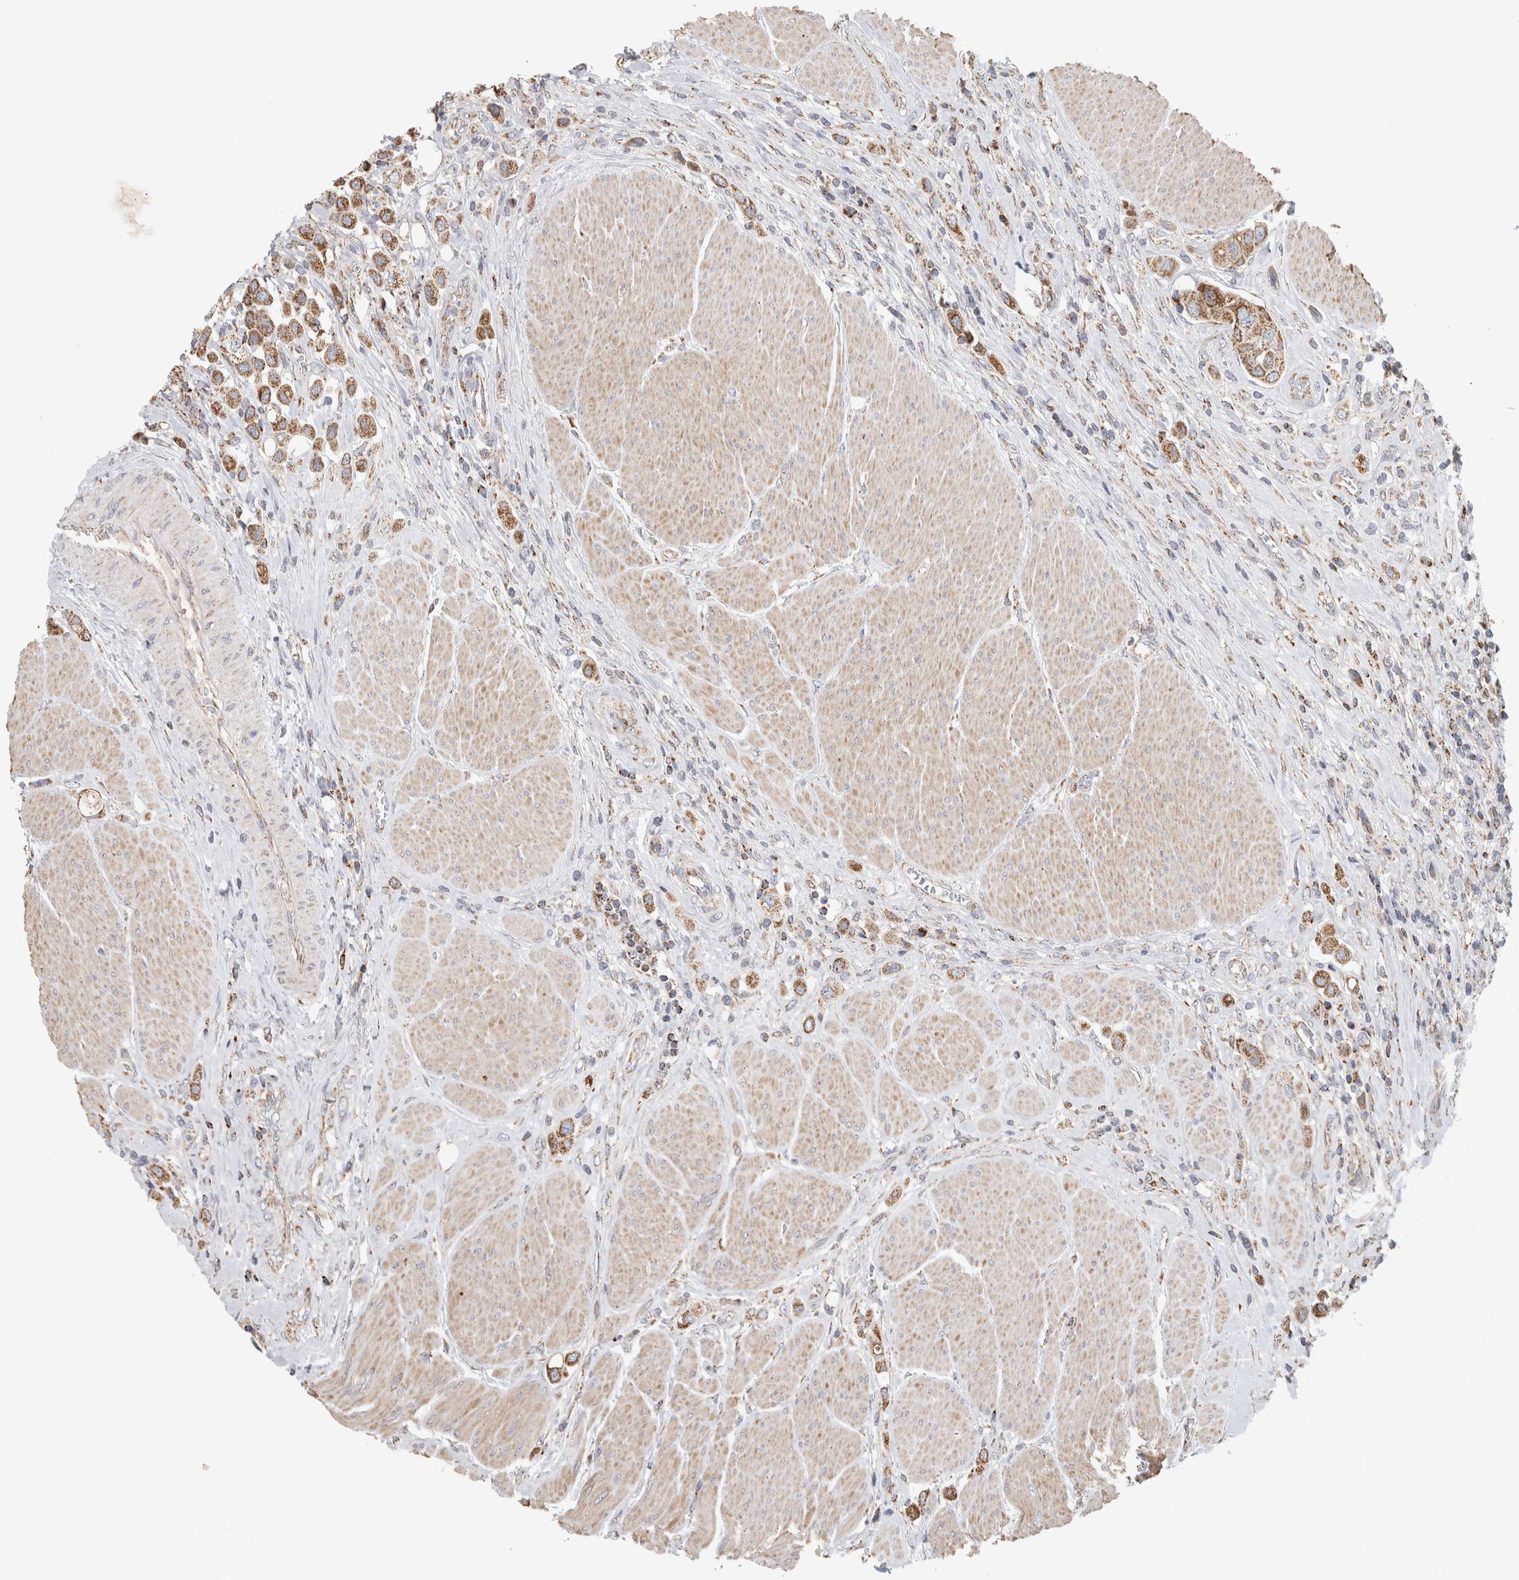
{"staining": {"intensity": "moderate", "quantity": ">75%", "location": "cytoplasmic/membranous"}, "tissue": "urothelial cancer", "cell_type": "Tumor cells", "image_type": "cancer", "snomed": [{"axis": "morphology", "description": "Urothelial carcinoma, High grade"}, {"axis": "topography", "description": "Urinary bladder"}], "caption": "Protein analysis of high-grade urothelial carcinoma tissue demonstrates moderate cytoplasmic/membranous staining in about >75% of tumor cells.", "gene": "ST8SIA1", "patient": {"sex": "male", "age": 50}}